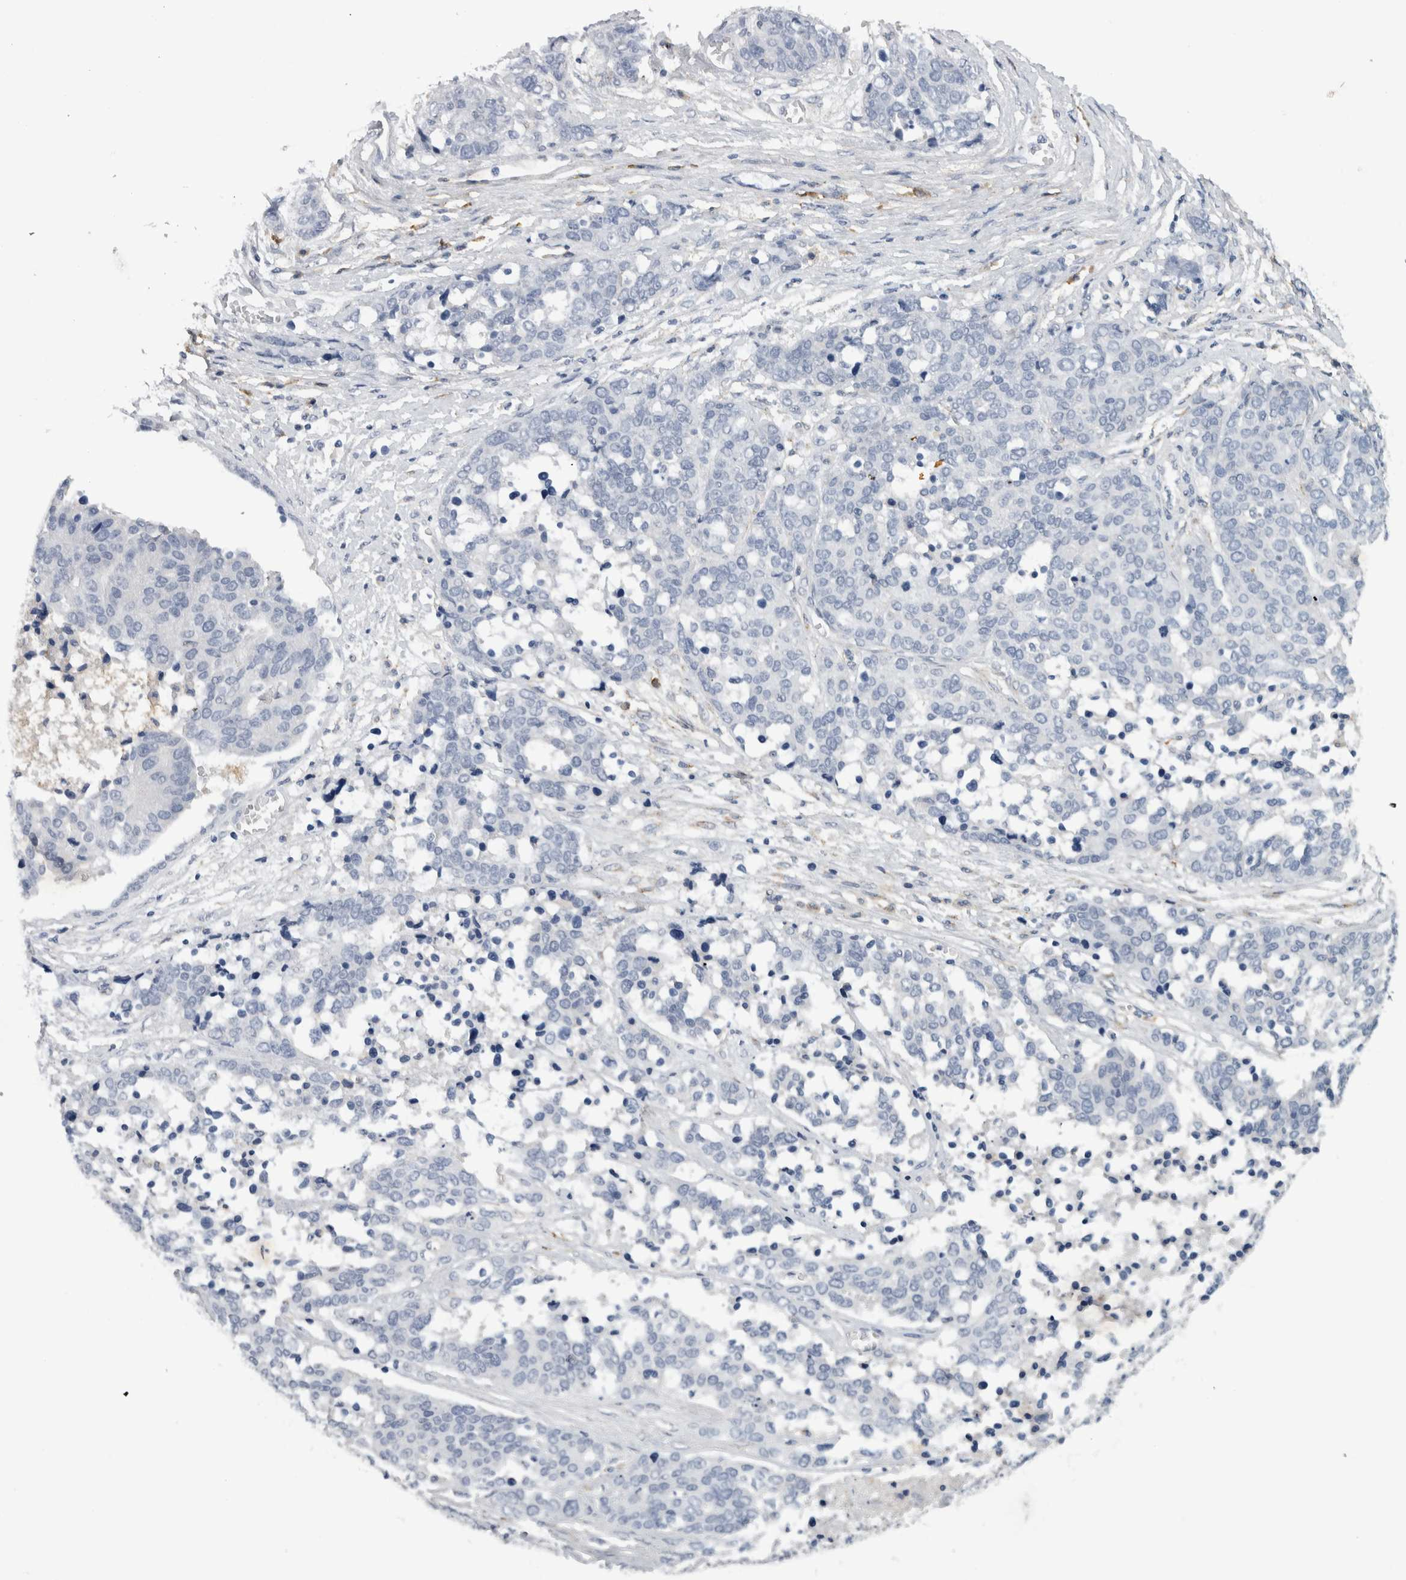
{"staining": {"intensity": "negative", "quantity": "none", "location": "none"}, "tissue": "ovarian cancer", "cell_type": "Tumor cells", "image_type": "cancer", "snomed": [{"axis": "morphology", "description": "Cystadenocarcinoma, serous, NOS"}, {"axis": "topography", "description": "Ovary"}], "caption": "Immunohistochemistry histopathology image of neoplastic tissue: human ovarian cancer stained with DAB reveals no significant protein positivity in tumor cells.", "gene": "CD63", "patient": {"sex": "female", "age": 44}}